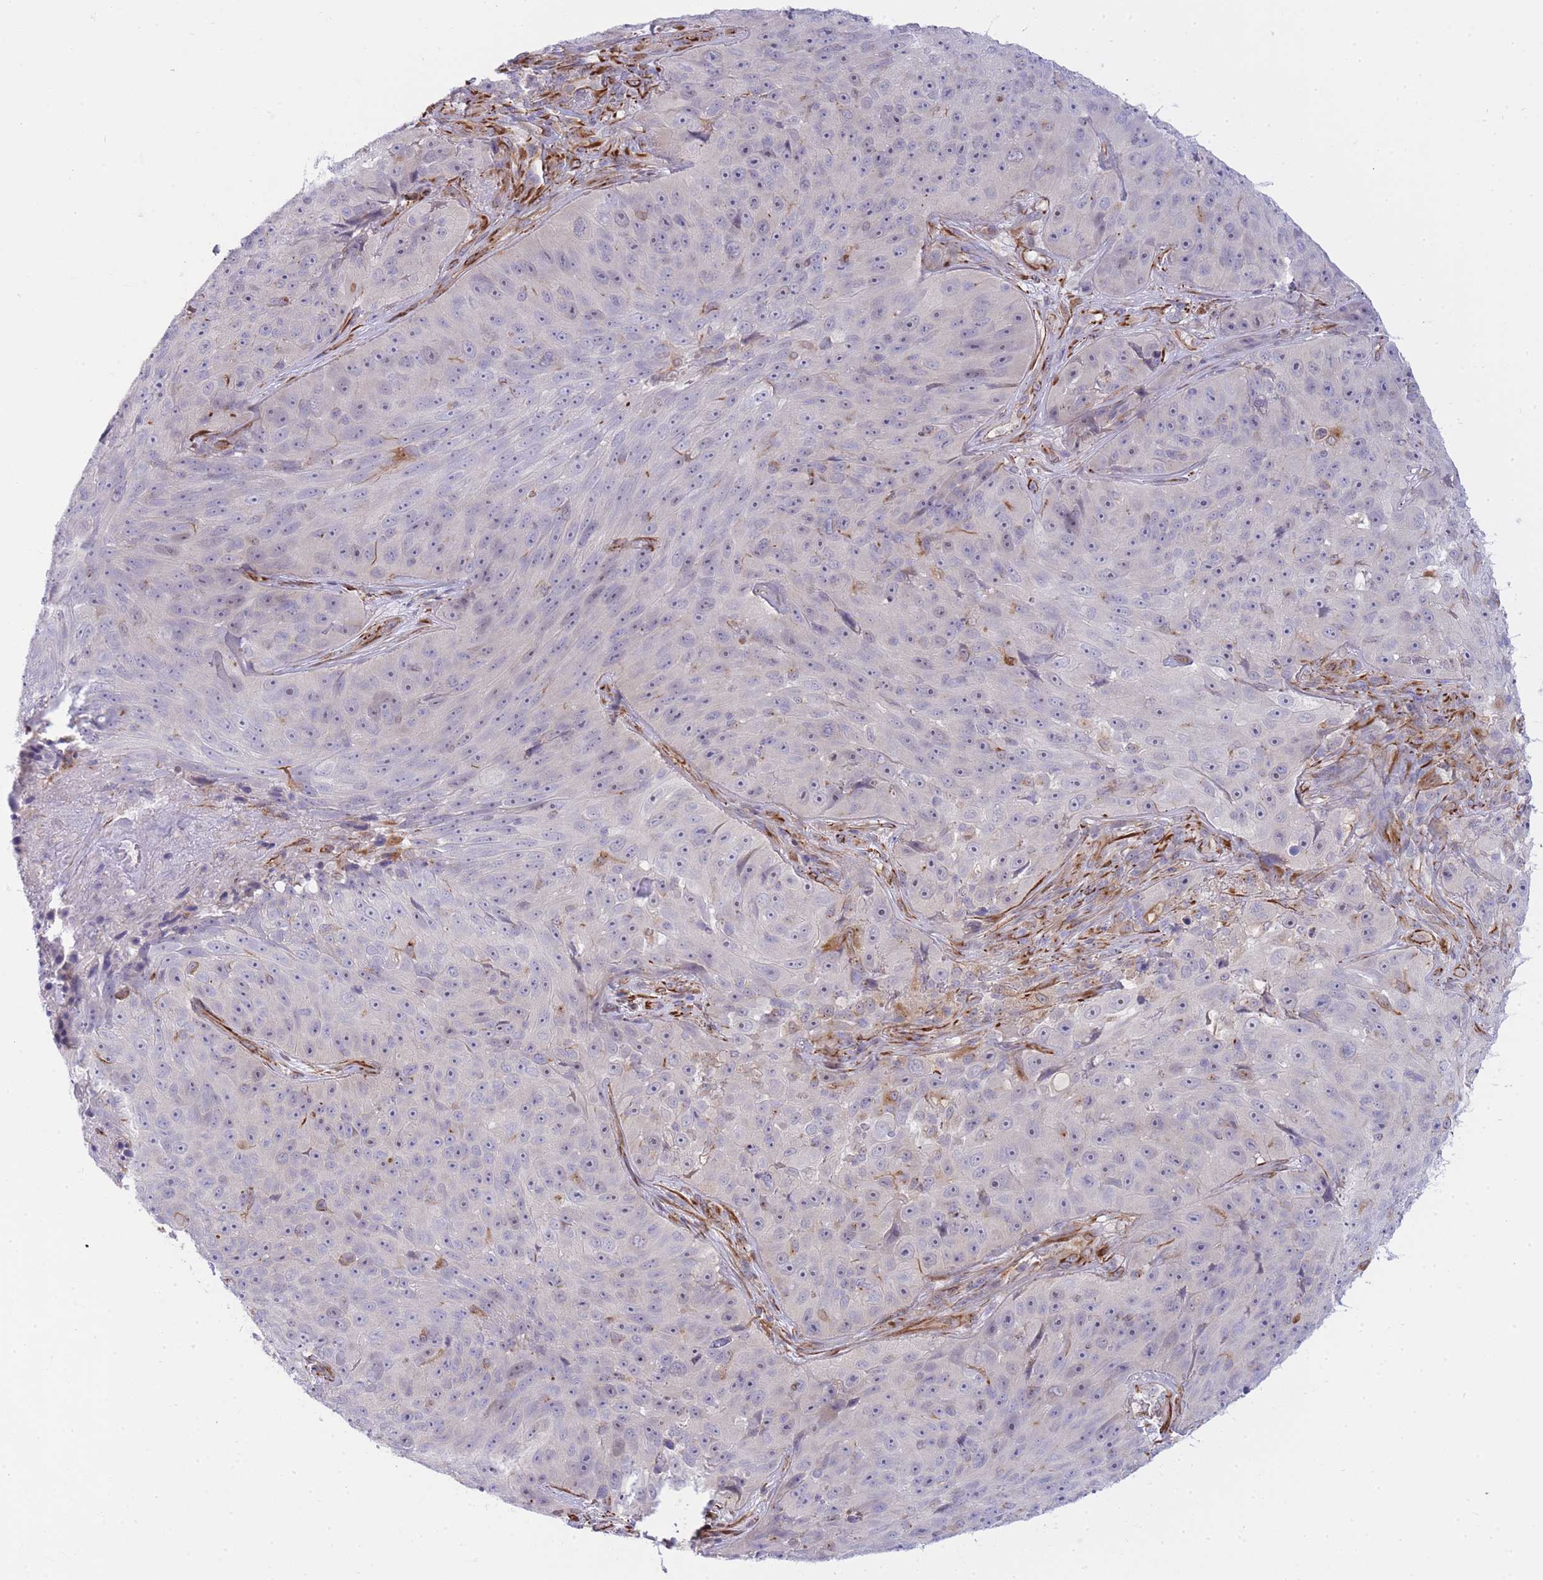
{"staining": {"intensity": "negative", "quantity": "none", "location": "none"}, "tissue": "skin cancer", "cell_type": "Tumor cells", "image_type": "cancer", "snomed": [{"axis": "morphology", "description": "Squamous cell carcinoma, NOS"}, {"axis": "topography", "description": "Skin"}], "caption": "Tumor cells show no significant positivity in skin cancer. (DAB immunohistochemistry (IHC) with hematoxylin counter stain).", "gene": "ECPAS", "patient": {"sex": "female", "age": 87}}